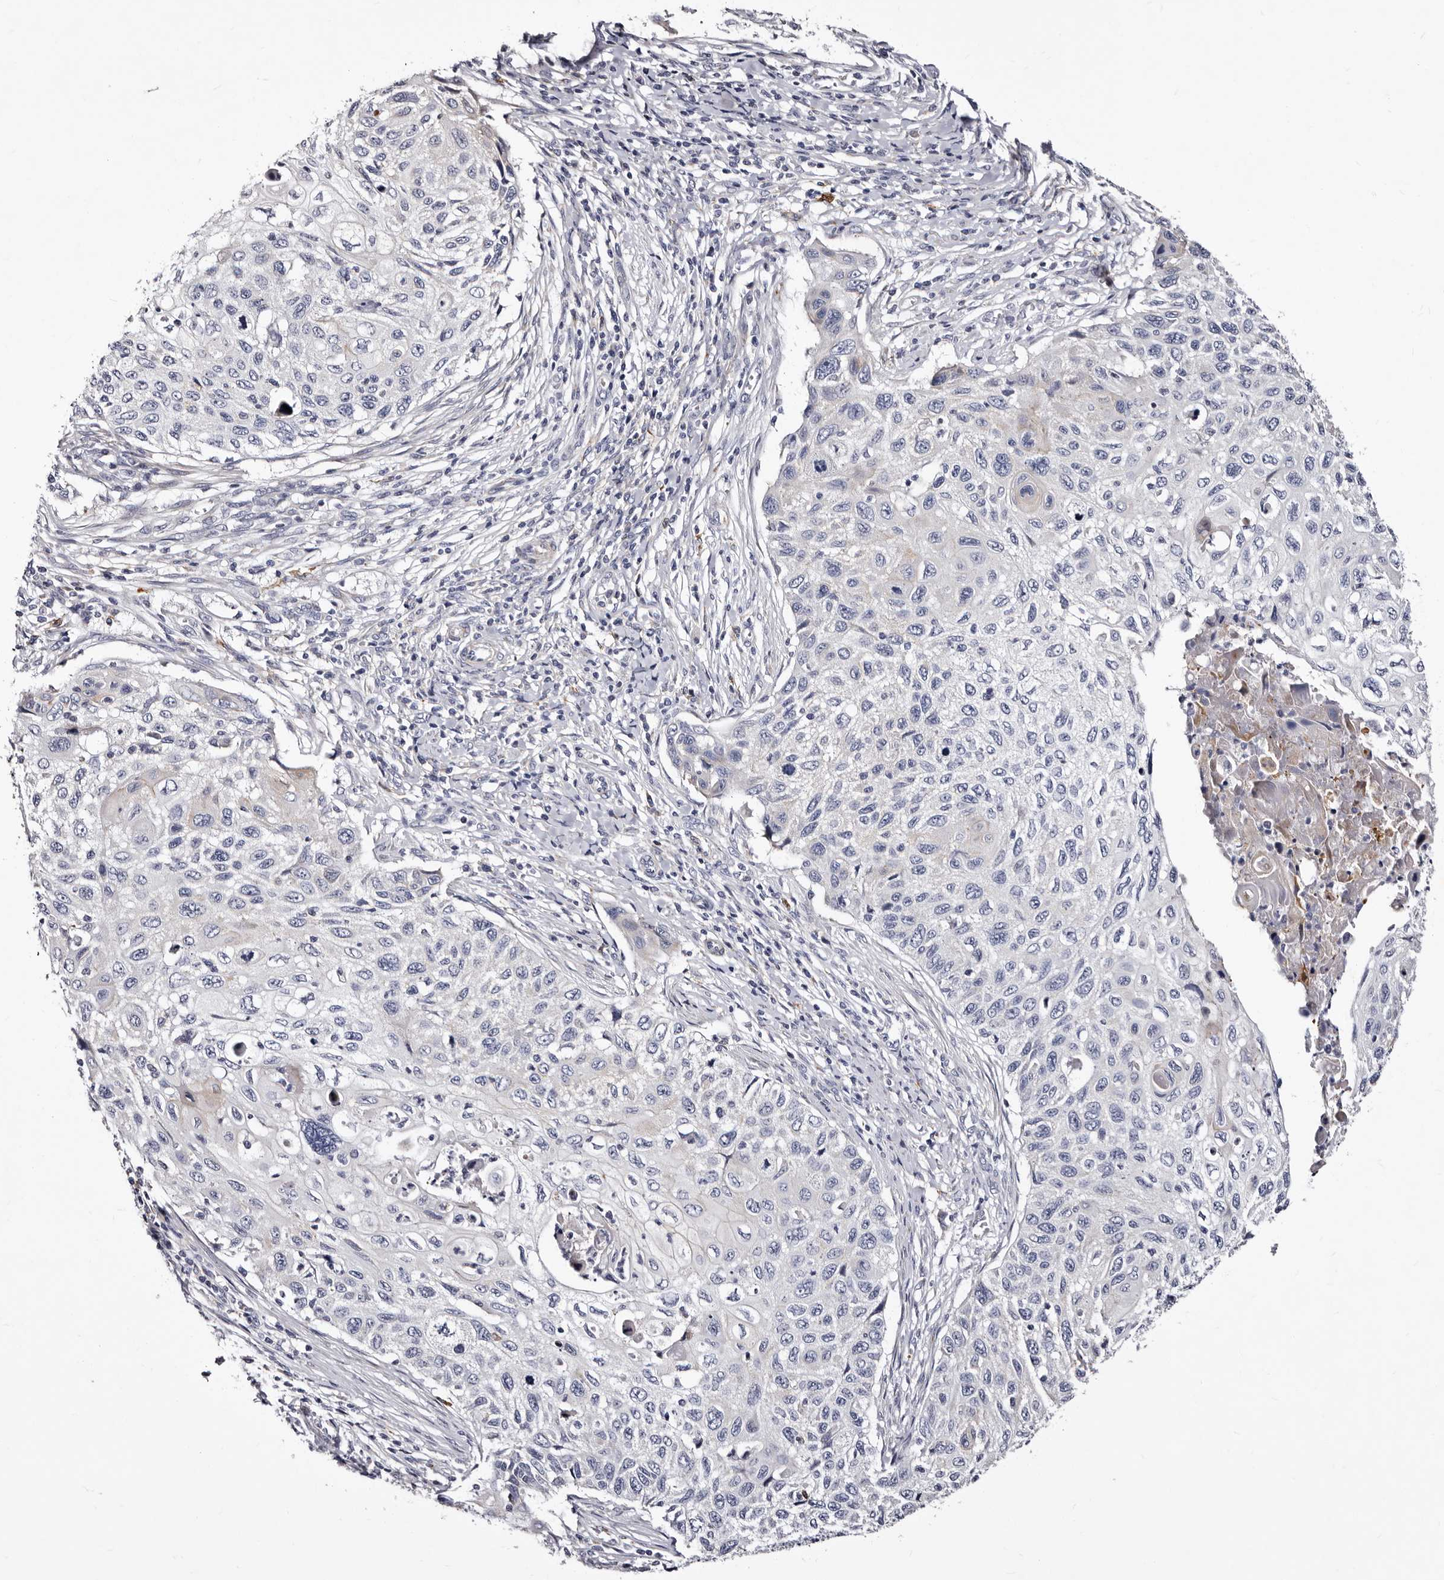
{"staining": {"intensity": "negative", "quantity": "none", "location": "none"}, "tissue": "cervical cancer", "cell_type": "Tumor cells", "image_type": "cancer", "snomed": [{"axis": "morphology", "description": "Squamous cell carcinoma, NOS"}, {"axis": "topography", "description": "Cervix"}], "caption": "The histopathology image reveals no significant staining in tumor cells of cervical squamous cell carcinoma.", "gene": "AUNIP", "patient": {"sex": "female", "age": 70}}